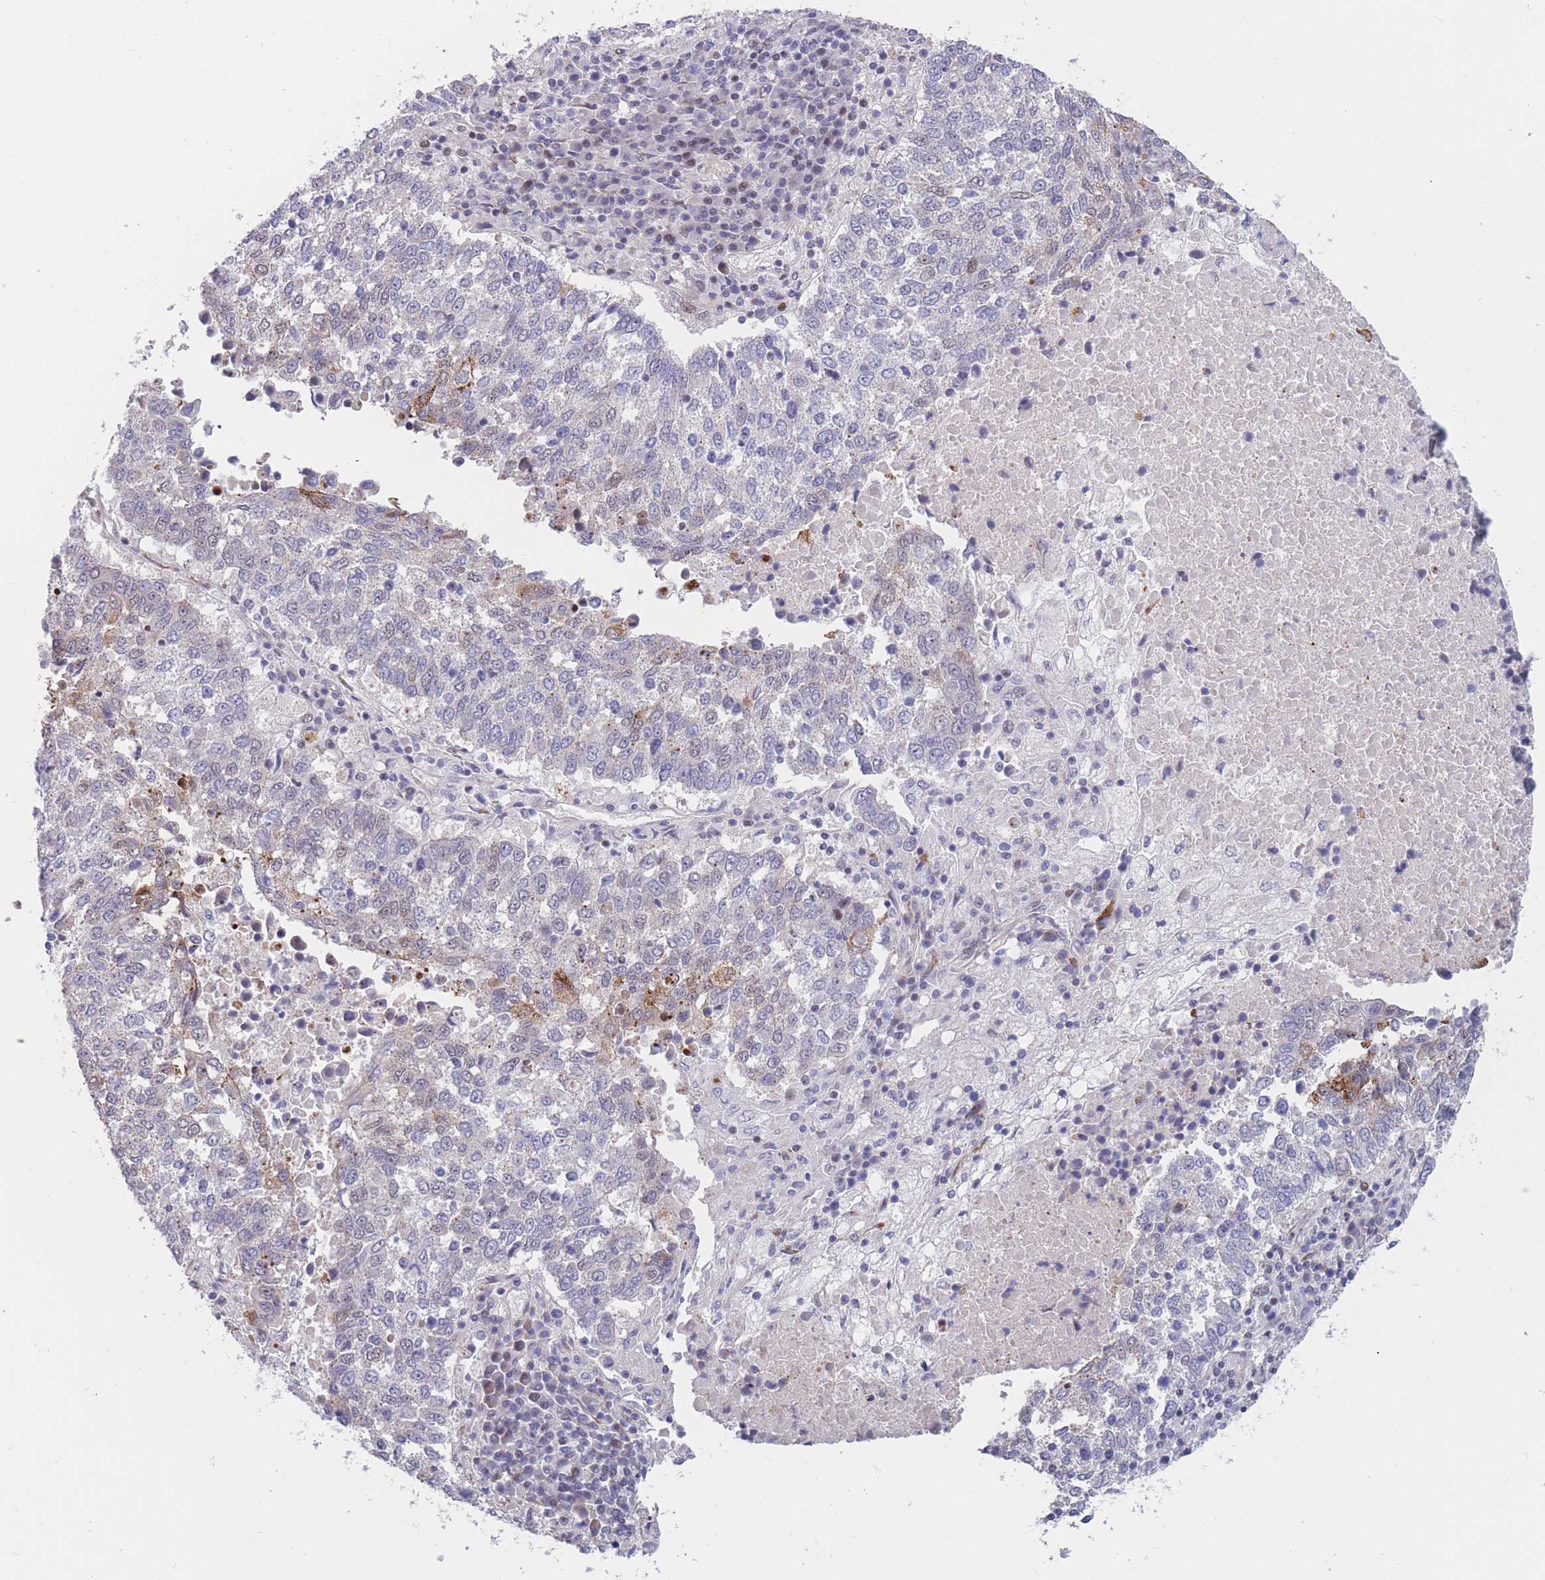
{"staining": {"intensity": "negative", "quantity": "none", "location": "none"}, "tissue": "lung cancer", "cell_type": "Tumor cells", "image_type": "cancer", "snomed": [{"axis": "morphology", "description": "Squamous cell carcinoma, NOS"}, {"axis": "topography", "description": "Lung"}], "caption": "High power microscopy micrograph of an immunohistochemistry histopathology image of lung squamous cell carcinoma, revealing no significant positivity in tumor cells.", "gene": "BCL9L", "patient": {"sex": "male", "age": 73}}